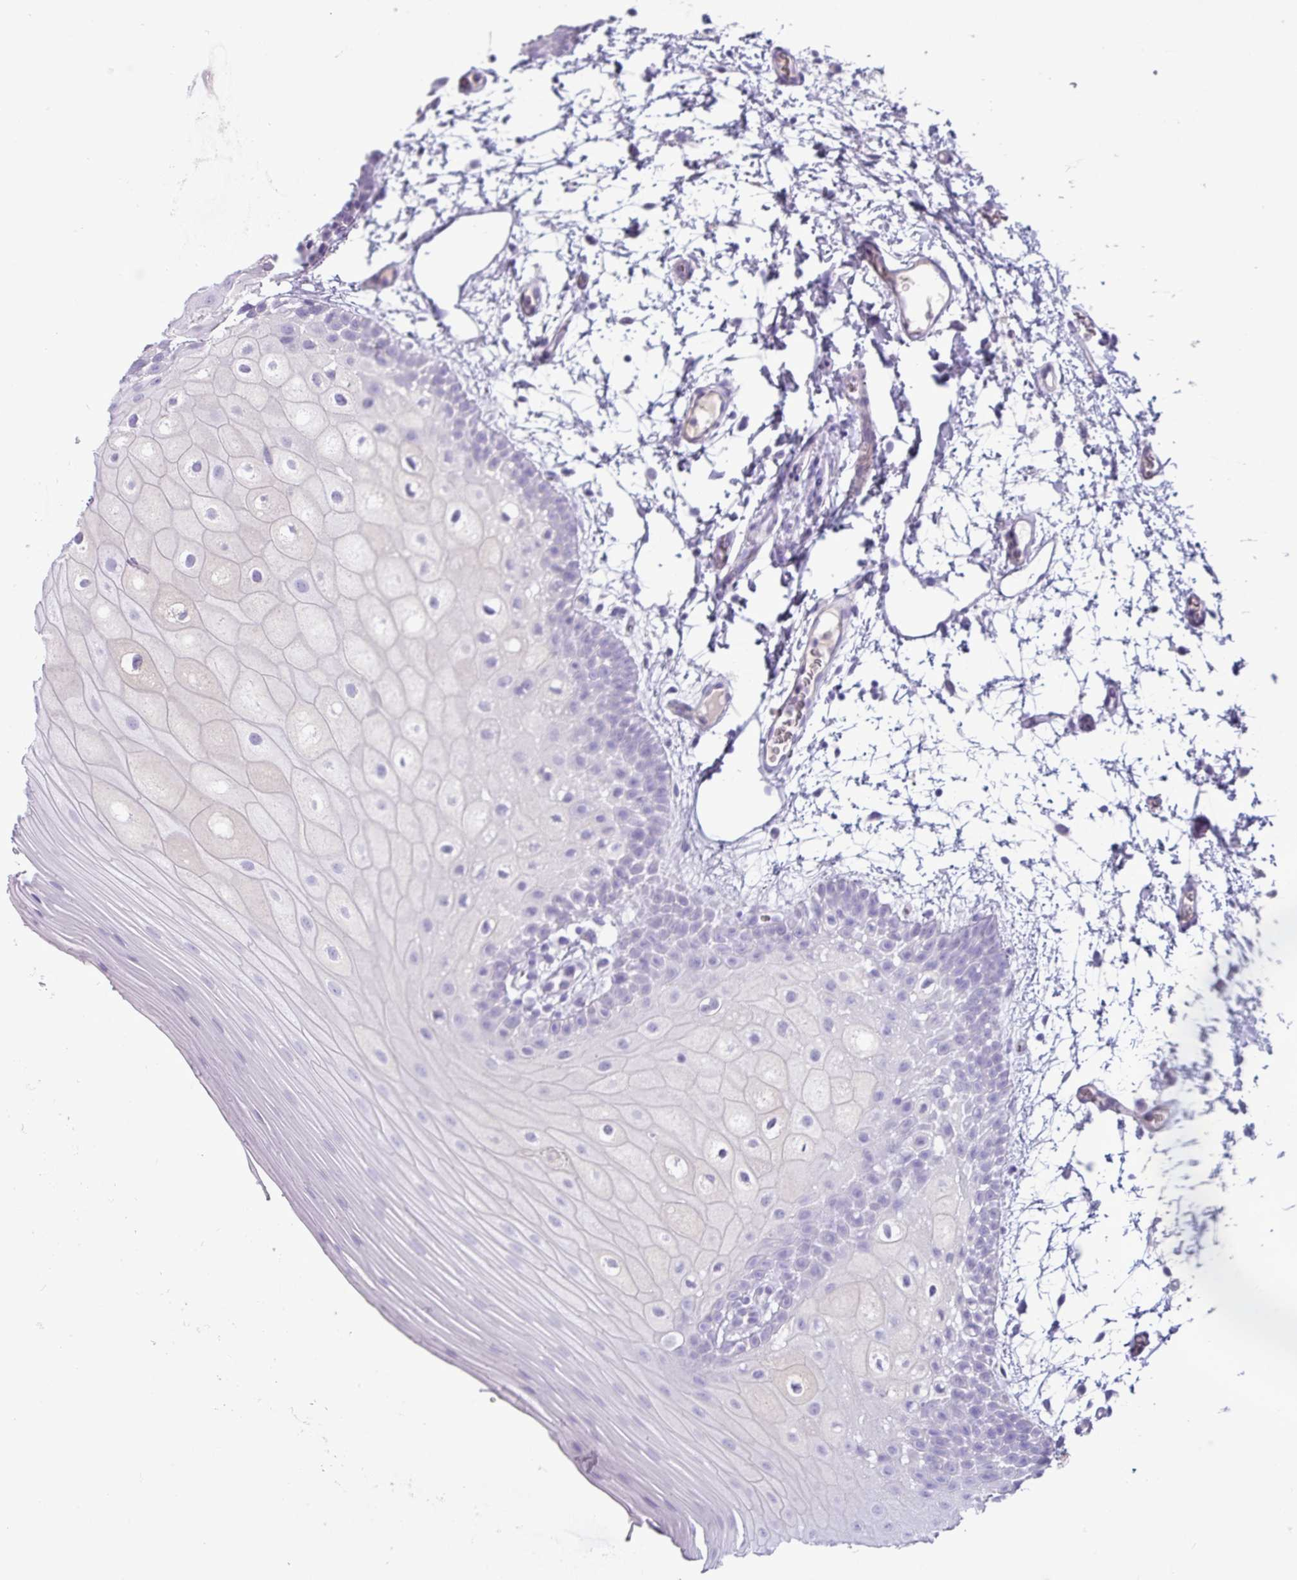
{"staining": {"intensity": "negative", "quantity": "none", "location": "none"}, "tissue": "oral mucosa", "cell_type": "Squamous epithelial cells", "image_type": "normal", "snomed": [{"axis": "morphology", "description": "Normal tissue, NOS"}, {"axis": "morphology", "description": "Squamous cell carcinoma, NOS"}, {"axis": "topography", "description": "Oral tissue"}, {"axis": "topography", "description": "Tounge, NOS"}, {"axis": "topography", "description": "Head-Neck"}], "caption": "The immunohistochemistry (IHC) photomicrograph has no significant expression in squamous epithelial cells of oral mucosa.", "gene": "CYSTM1", "patient": {"sex": "male", "age": 76}}